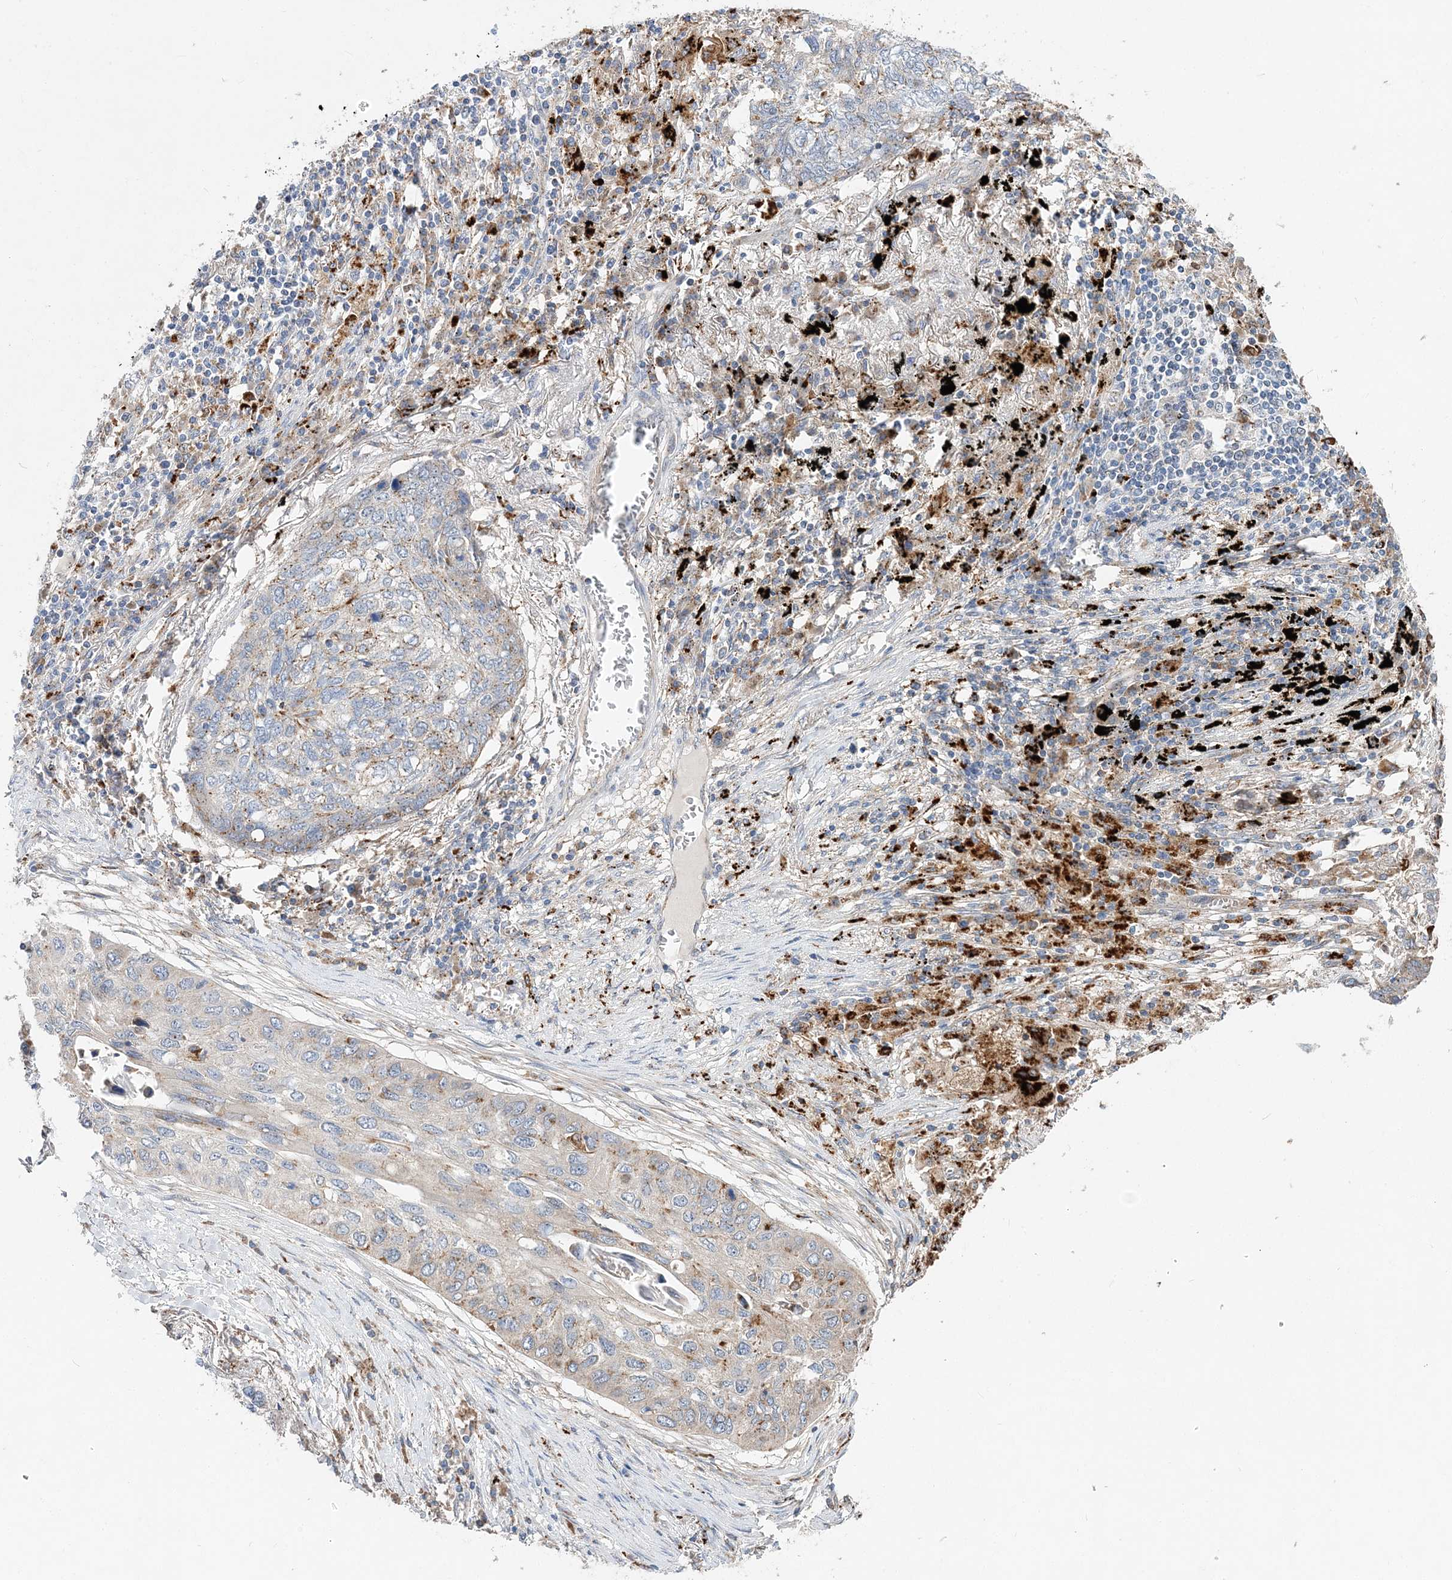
{"staining": {"intensity": "weak", "quantity": "25%-75%", "location": "cytoplasmic/membranous"}, "tissue": "lung cancer", "cell_type": "Tumor cells", "image_type": "cancer", "snomed": [{"axis": "morphology", "description": "Squamous cell carcinoma, NOS"}, {"axis": "topography", "description": "Lung"}], "caption": "Approximately 25%-75% of tumor cells in human lung cancer (squamous cell carcinoma) show weak cytoplasmic/membranous protein staining as visualized by brown immunohistochemical staining.", "gene": "C3orf38", "patient": {"sex": "female", "age": 63}}